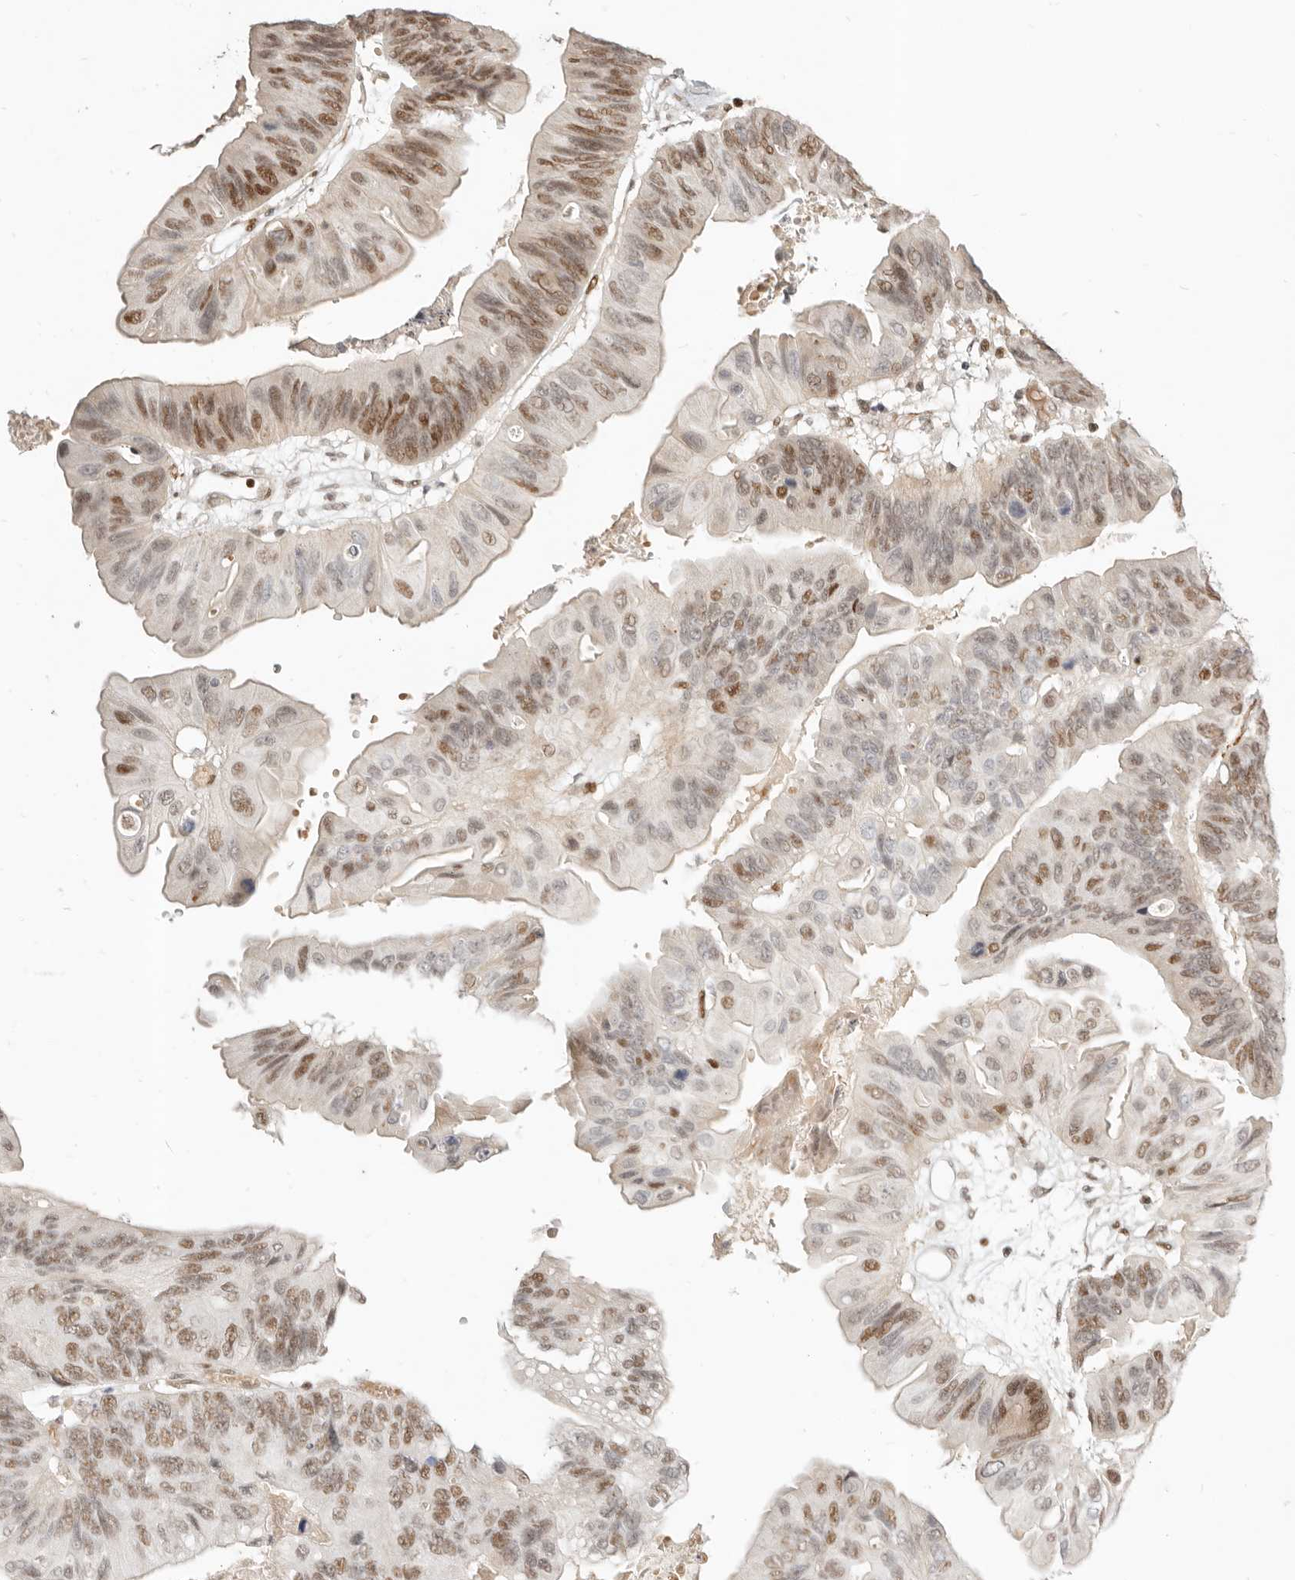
{"staining": {"intensity": "moderate", "quantity": "25%-75%", "location": "nuclear"}, "tissue": "ovarian cancer", "cell_type": "Tumor cells", "image_type": "cancer", "snomed": [{"axis": "morphology", "description": "Cystadenocarcinoma, mucinous, NOS"}, {"axis": "topography", "description": "Ovary"}], "caption": "High-magnification brightfield microscopy of ovarian cancer (mucinous cystadenocarcinoma) stained with DAB (brown) and counterstained with hematoxylin (blue). tumor cells exhibit moderate nuclear positivity is present in approximately25%-75% of cells. (IHC, brightfield microscopy, high magnification).", "gene": "GABPA", "patient": {"sex": "female", "age": 61}}